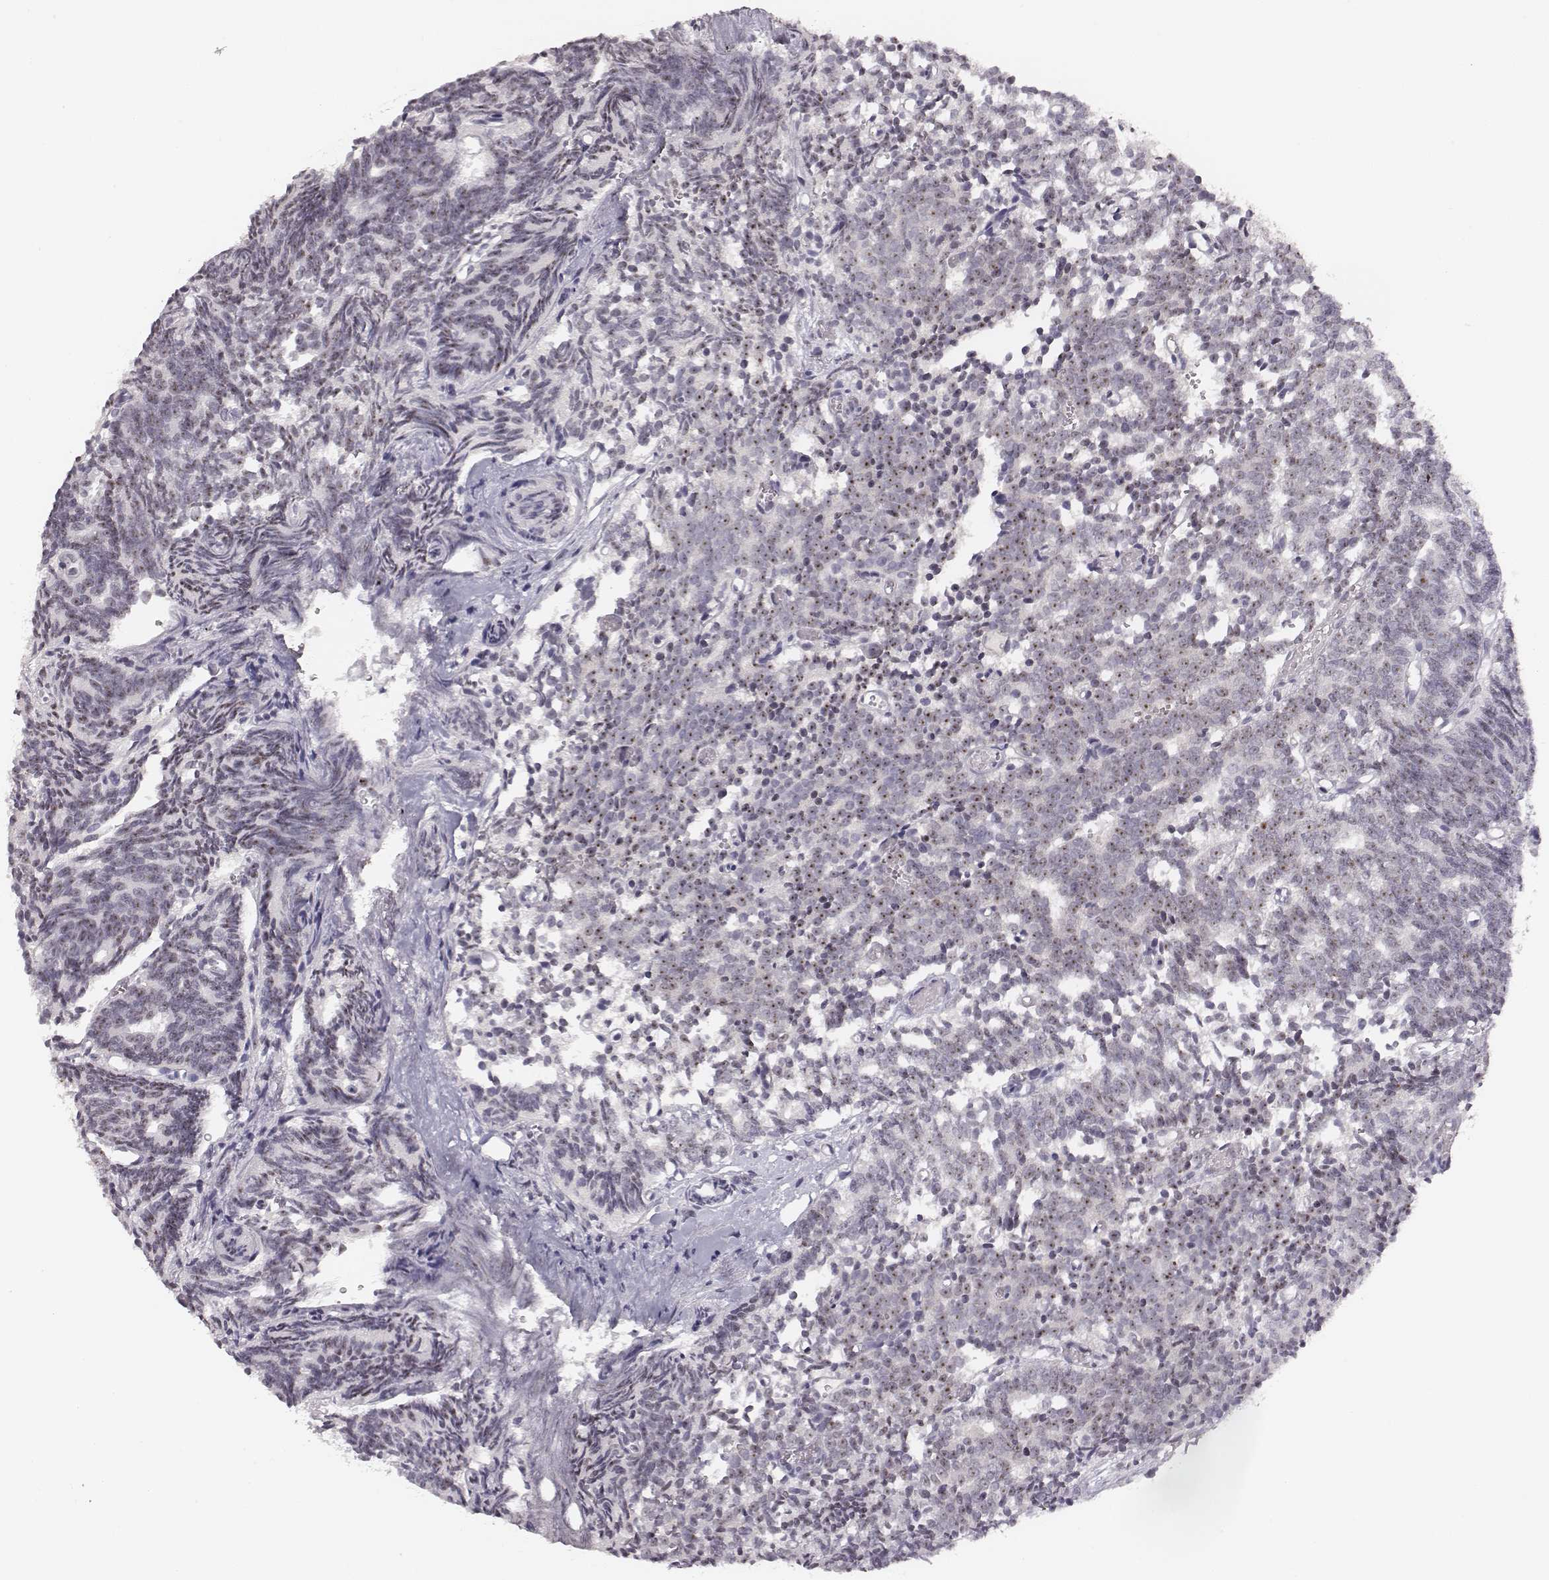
{"staining": {"intensity": "moderate", "quantity": "25%-75%", "location": "nuclear"}, "tissue": "prostate cancer", "cell_type": "Tumor cells", "image_type": "cancer", "snomed": [{"axis": "morphology", "description": "Adenocarcinoma, High grade"}, {"axis": "topography", "description": "Prostate"}], "caption": "Prostate cancer stained for a protein (brown) reveals moderate nuclear positive positivity in approximately 25%-75% of tumor cells.", "gene": "NIFK", "patient": {"sex": "male", "age": 53}}